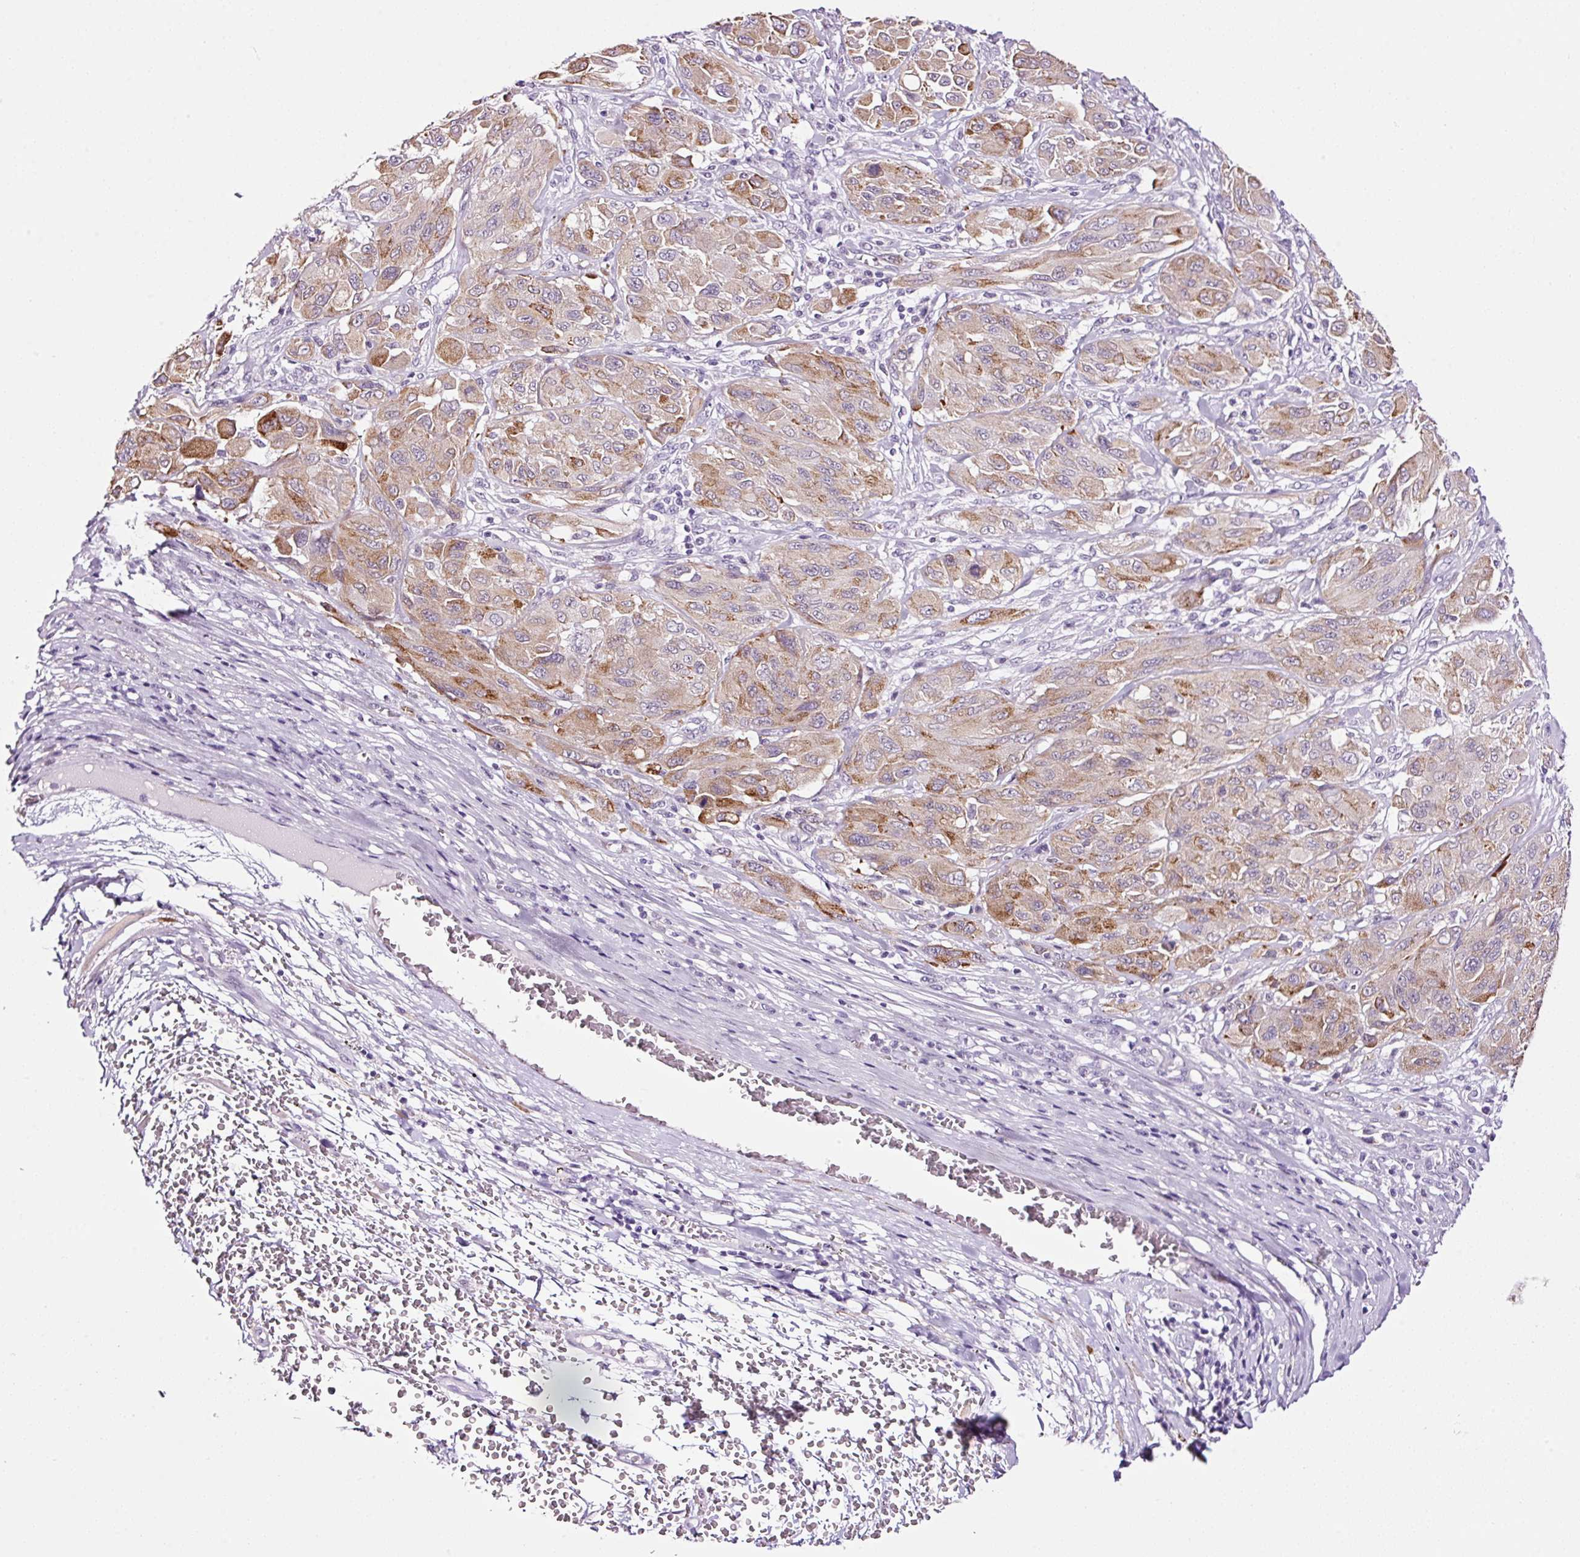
{"staining": {"intensity": "moderate", "quantity": "25%-75%", "location": "cytoplasmic/membranous"}, "tissue": "melanoma", "cell_type": "Tumor cells", "image_type": "cancer", "snomed": [{"axis": "morphology", "description": "Malignant melanoma, NOS"}, {"axis": "topography", "description": "Skin"}], "caption": "Moderate cytoplasmic/membranous staining is appreciated in about 25%-75% of tumor cells in melanoma.", "gene": "RTF2", "patient": {"sex": "female", "age": 91}}